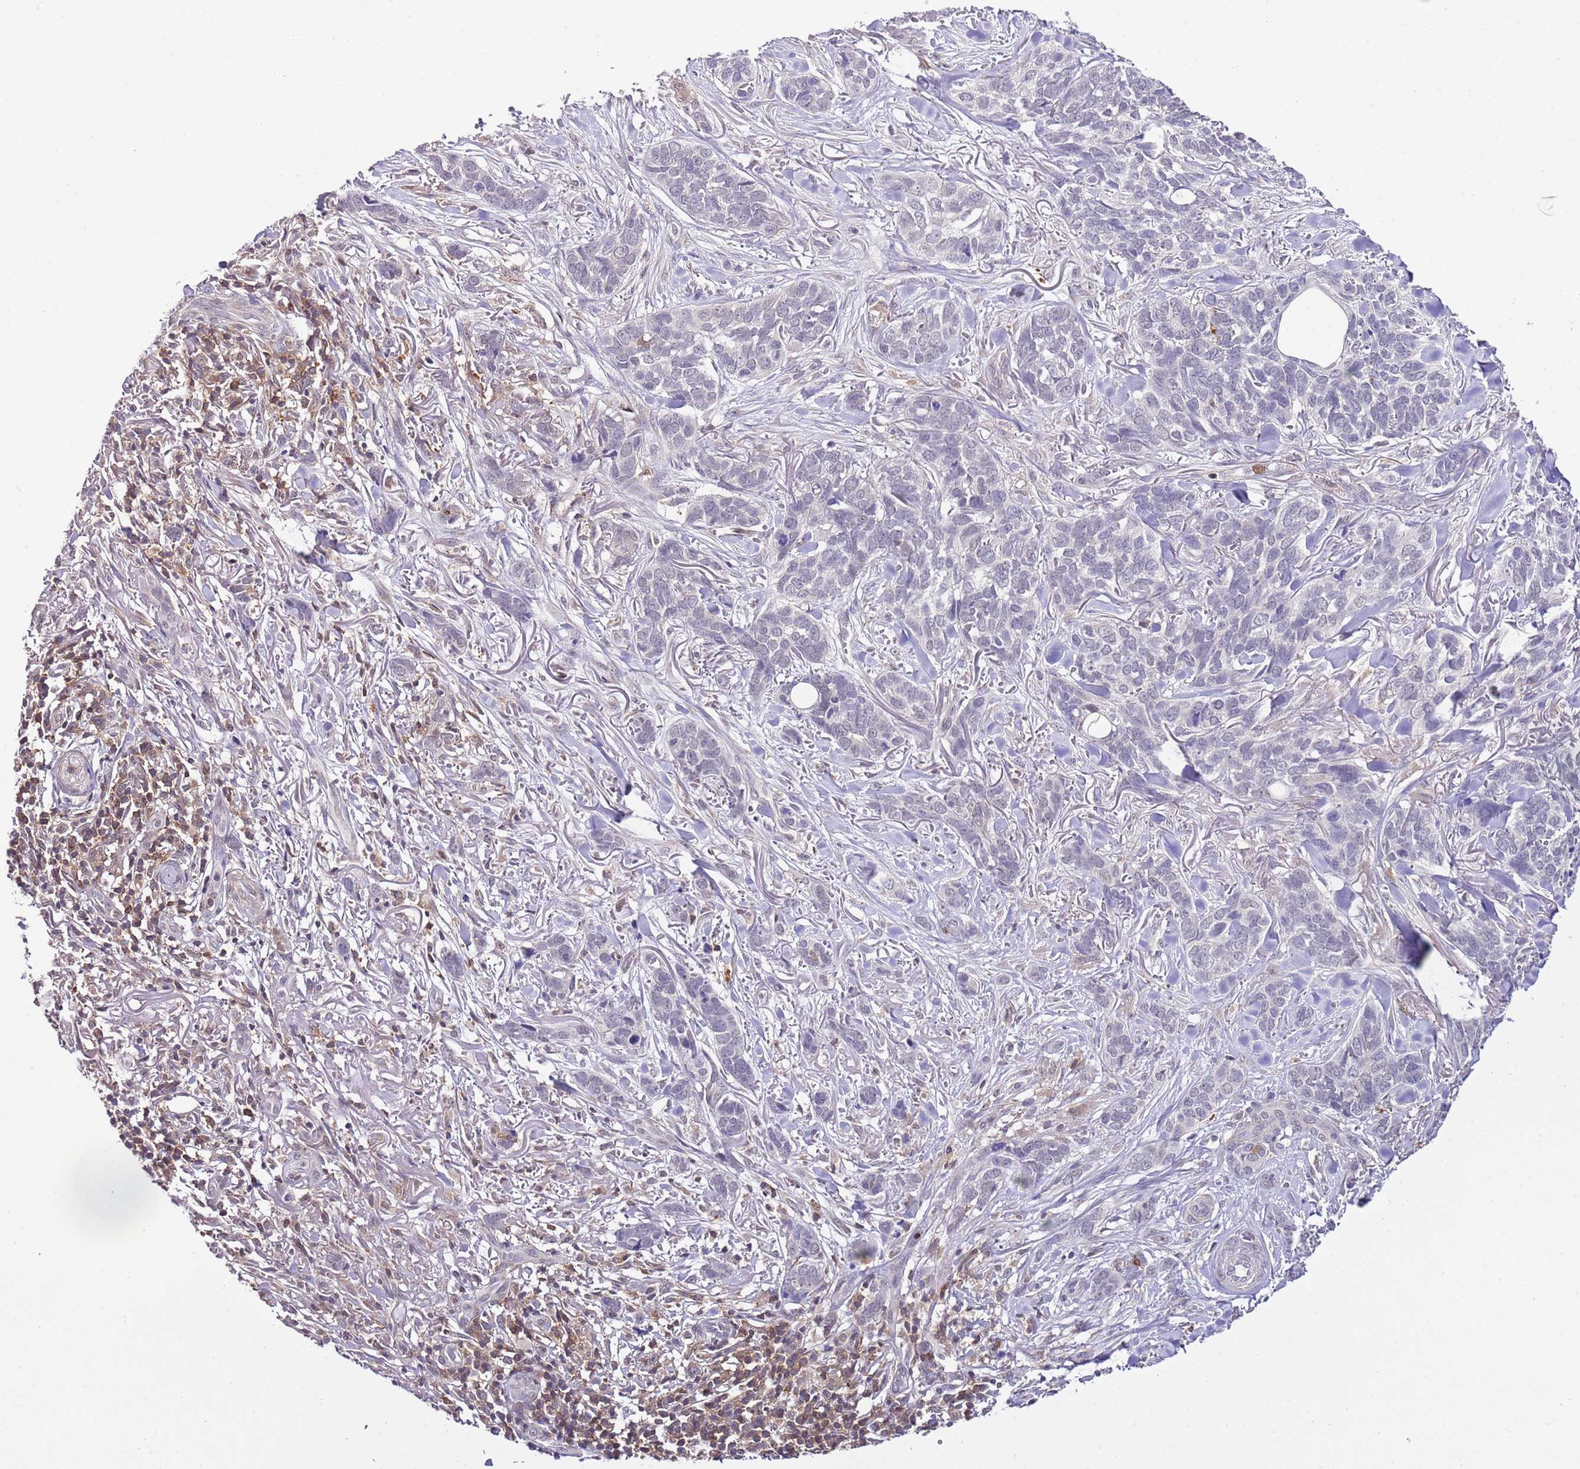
{"staining": {"intensity": "negative", "quantity": "none", "location": "none"}, "tissue": "skin cancer", "cell_type": "Tumor cells", "image_type": "cancer", "snomed": [{"axis": "morphology", "description": "Basal cell carcinoma"}, {"axis": "topography", "description": "Skin"}], "caption": "Human skin cancer (basal cell carcinoma) stained for a protein using IHC shows no staining in tumor cells.", "gene": "EFHD1", "patient": {"sex": "male", "age": 86}}